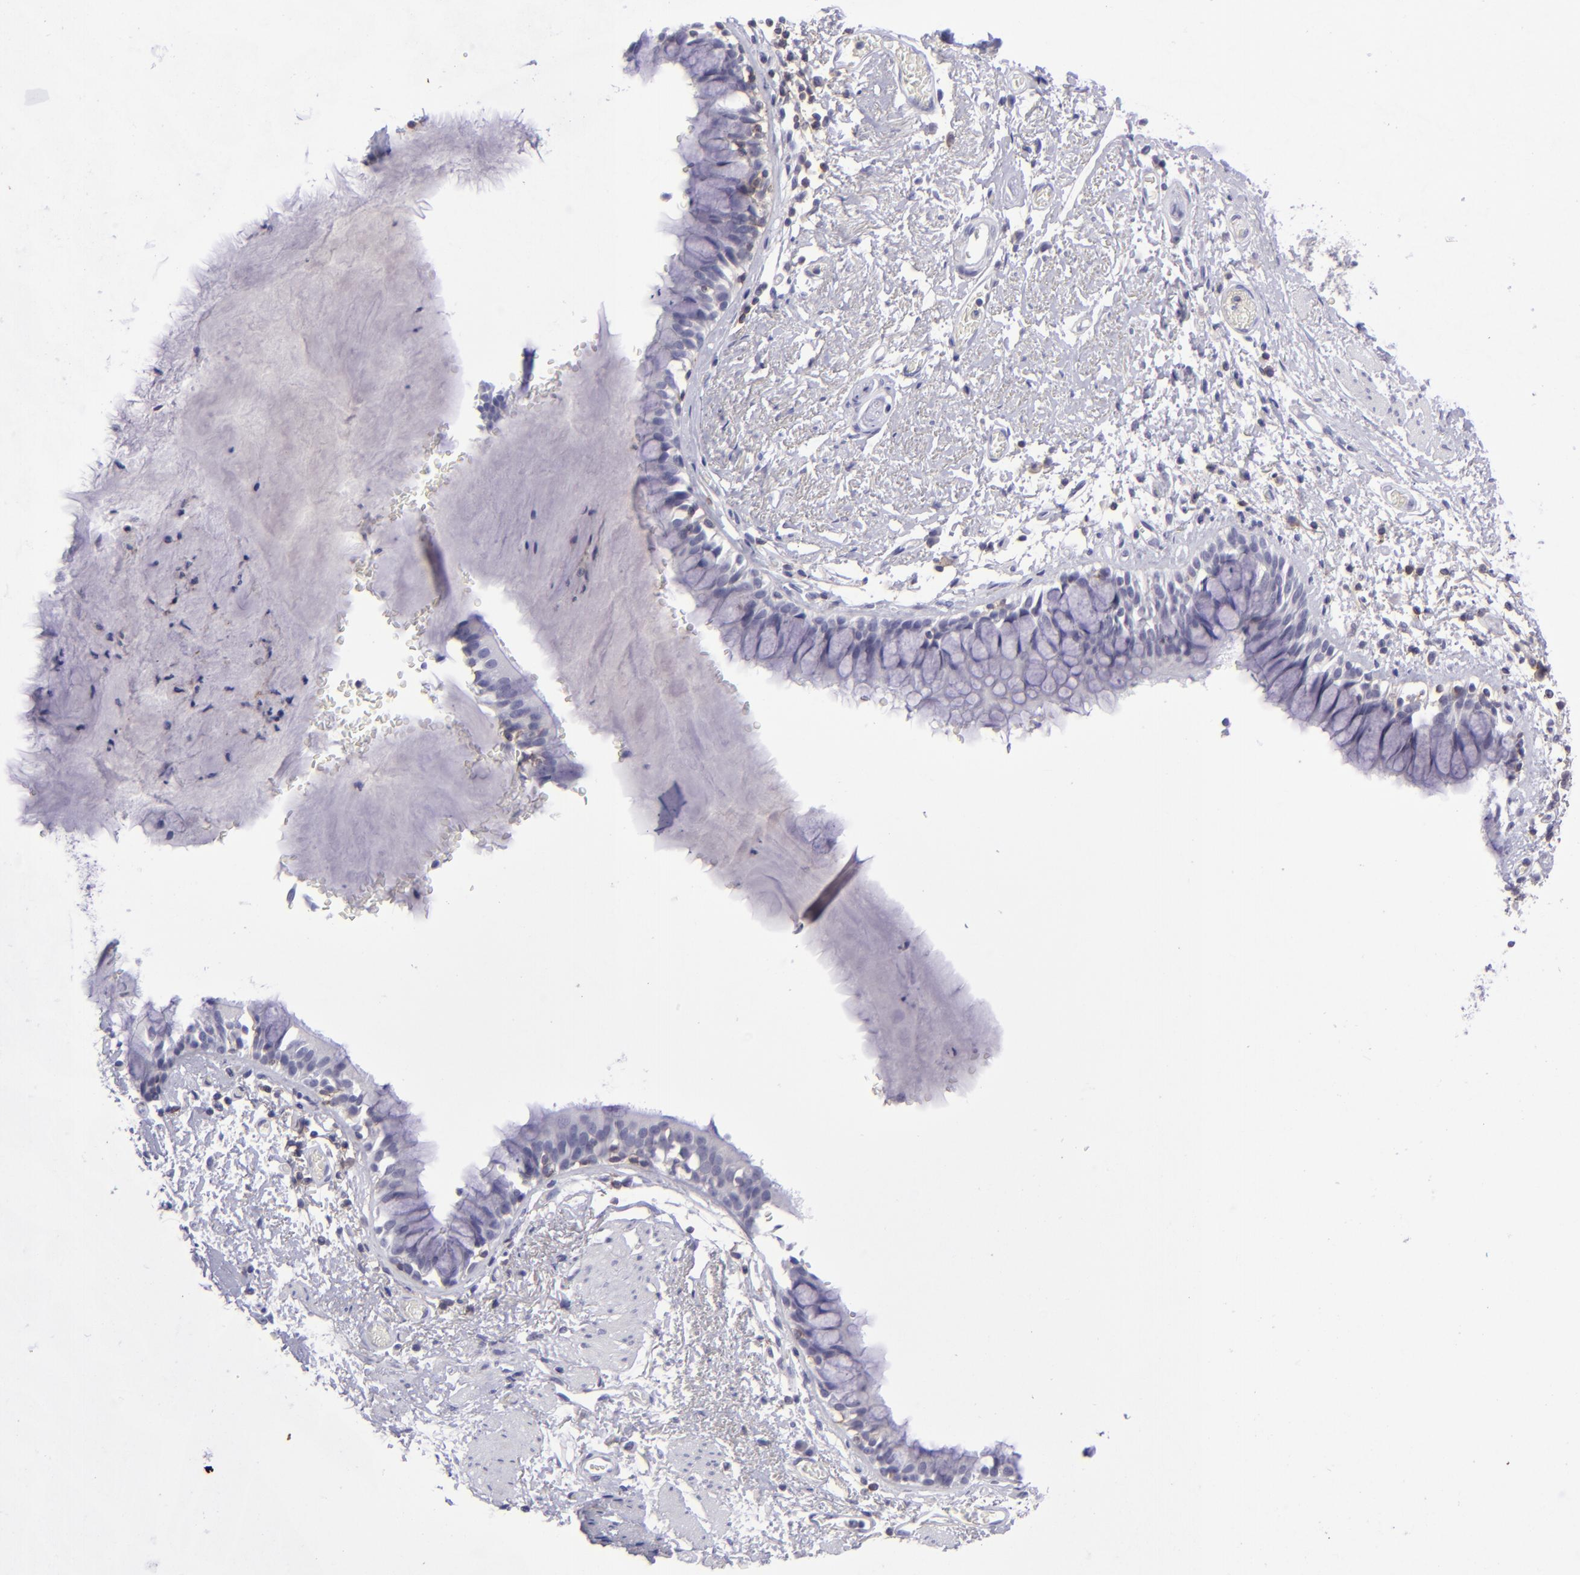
{"staining": {"intensity": "negative", "quantity": "none", "location": "none"}, "tissue": "bronchus", "cell_type": "Respiratory epithelial cells", "image_type": "normal", "snomed": [{"axis": "morphology", "description": "Normal tissue, NOS"}, {"axis": "topography", "description": "Lymph node of abdomen"}, {"axis": "topography", "description": "Lymph node of pelvis"}], "caption": "Immunohistochemistry micrograph of benign bronchus: bronchus stained with DAB (3,3'-diaminobenzidine) demonstrates no significant protein staining in respiratory epithelial cells.", "gene": "CD48", "patient": {"sex": "female", "age": 65}}